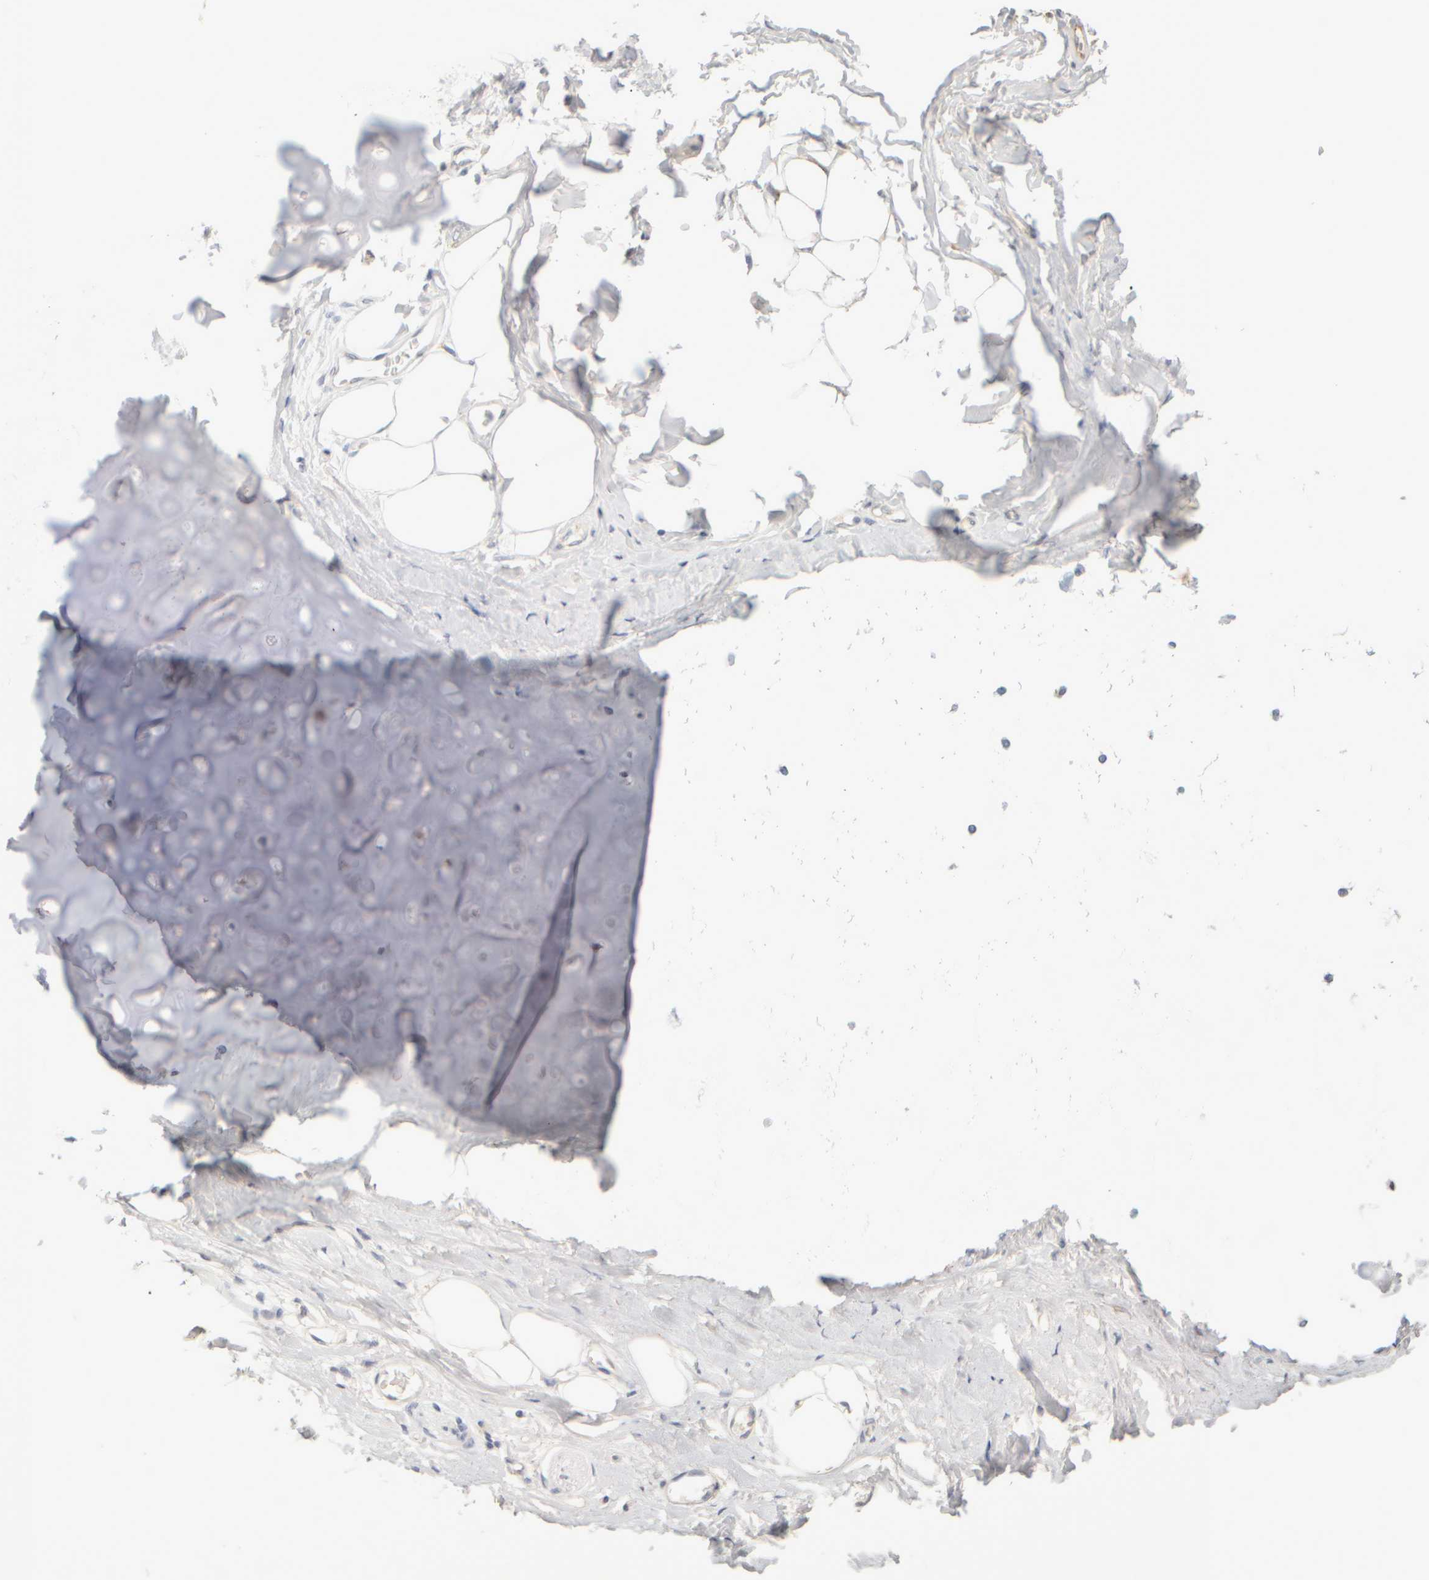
{"staining": {"intensity": "negative", "quantity": "none", "location": "none"}, "tissue": "adipose tissue", "cell_type": "Adipocytes", "image_type": "normal", "snomed": [{"axis": "morphology", "description": "Normal tissue, NOS"}, {"axis": "topography", "description": "Cartilage tissue"}, {"axis": "topography", "description": "Bronchus"}], "caption": "Adipocytes show no significant positivity in unremarkable adipose tissue. (DAB immunohistochemistry (IHC), high magnification).", "gene": "ZNF112", "patient": {"sex": "female", "age": 73}}